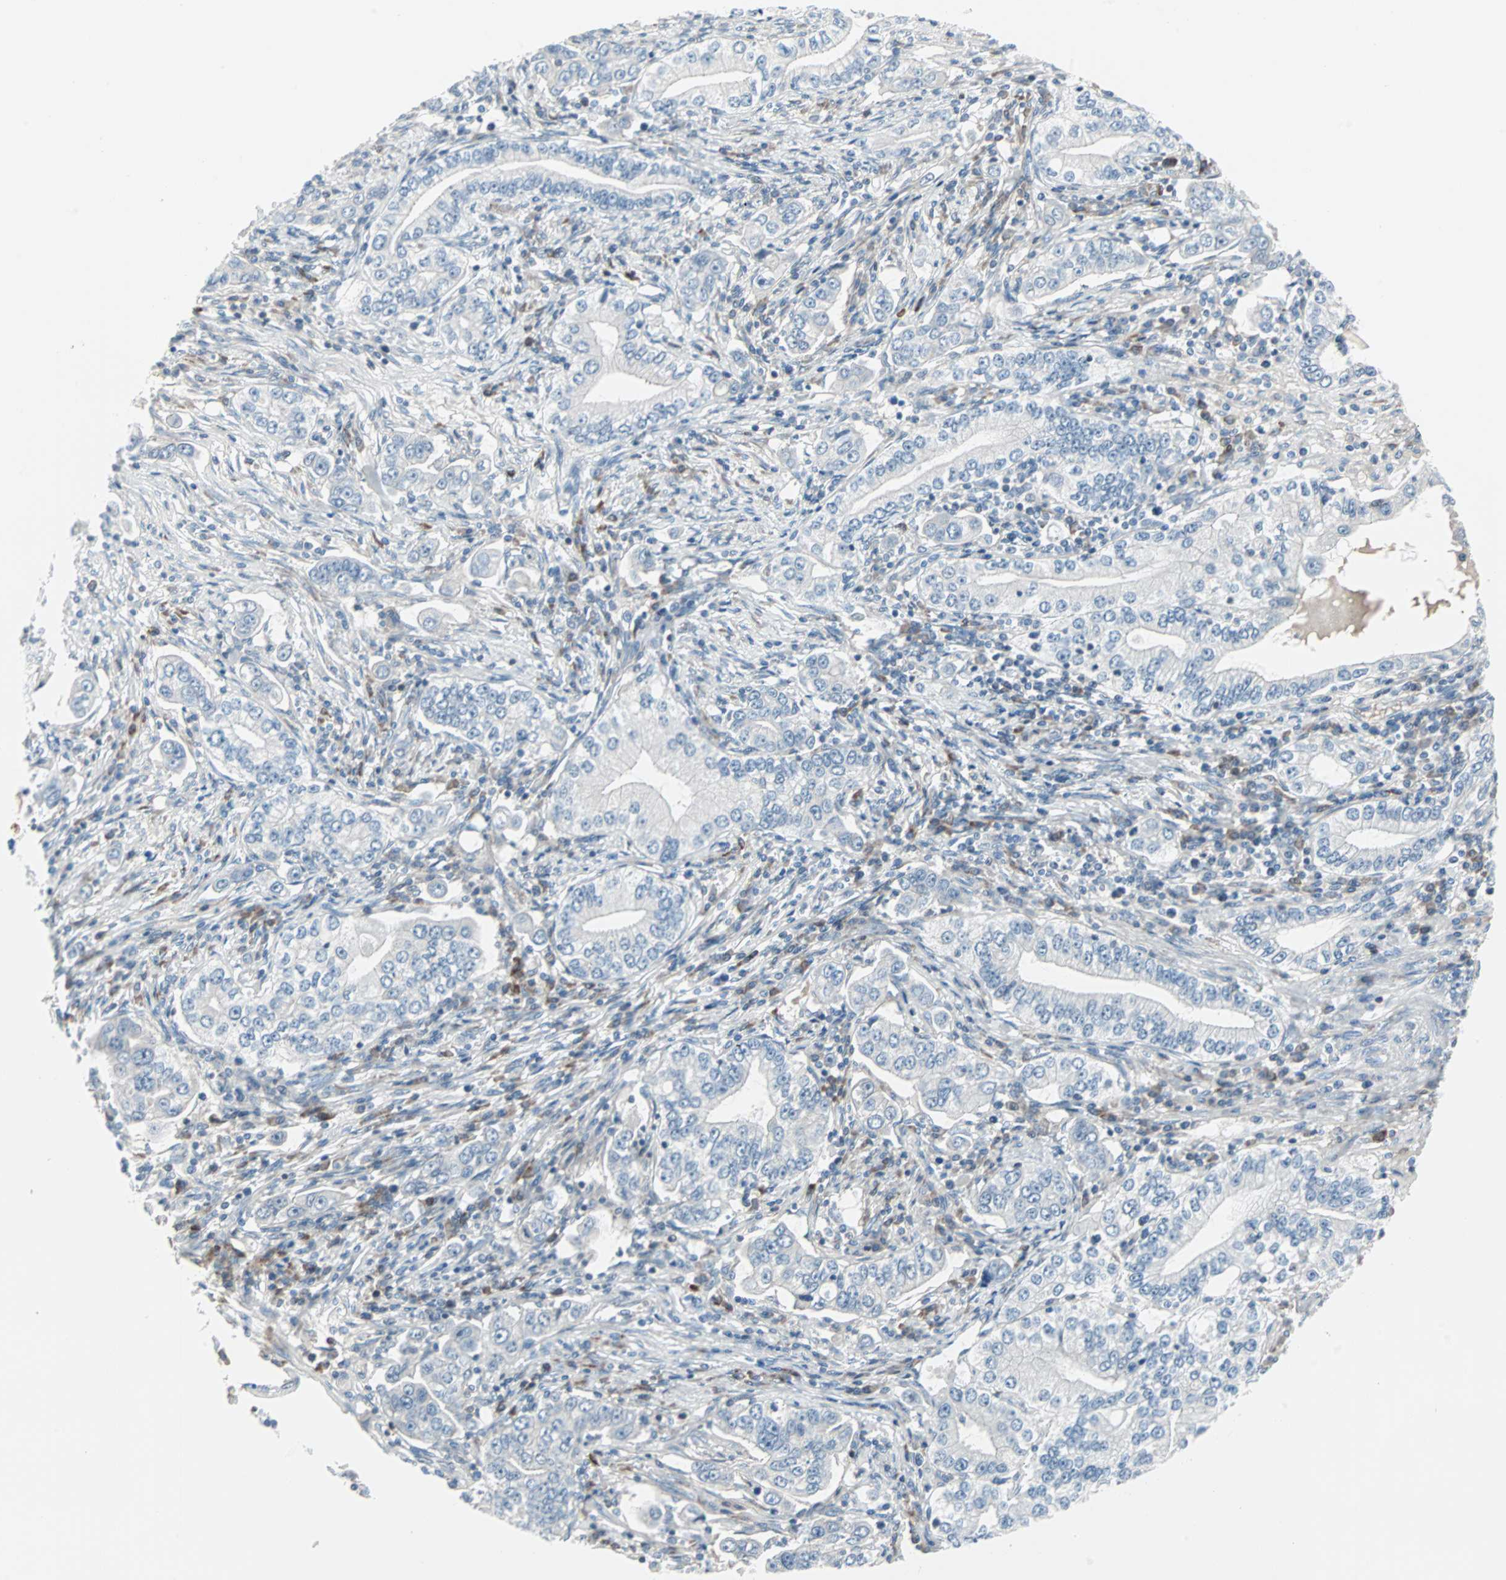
{"staining": {"intensity": "negative", "quantity": "none", "location": "none"}, "tissue": "stomach cancer", "cell_type": "Tumor cells", "image_type": "cancer", "snomed": [{"axis": "morphology", "description": "Adenocarcinoma, NOS"}, {"axis": "topography", "description": "Stomach, lower"}], "caption": "Histopathology image shows no significant protein staining in tumor cells of stomach cancer (adenocarcinoma). (DAB (3,3'-diaminobenzidine) IHC with hematoxylin counter stain).", "gene": "CASP3", "patient": {"sex": "female", "age": 72}}